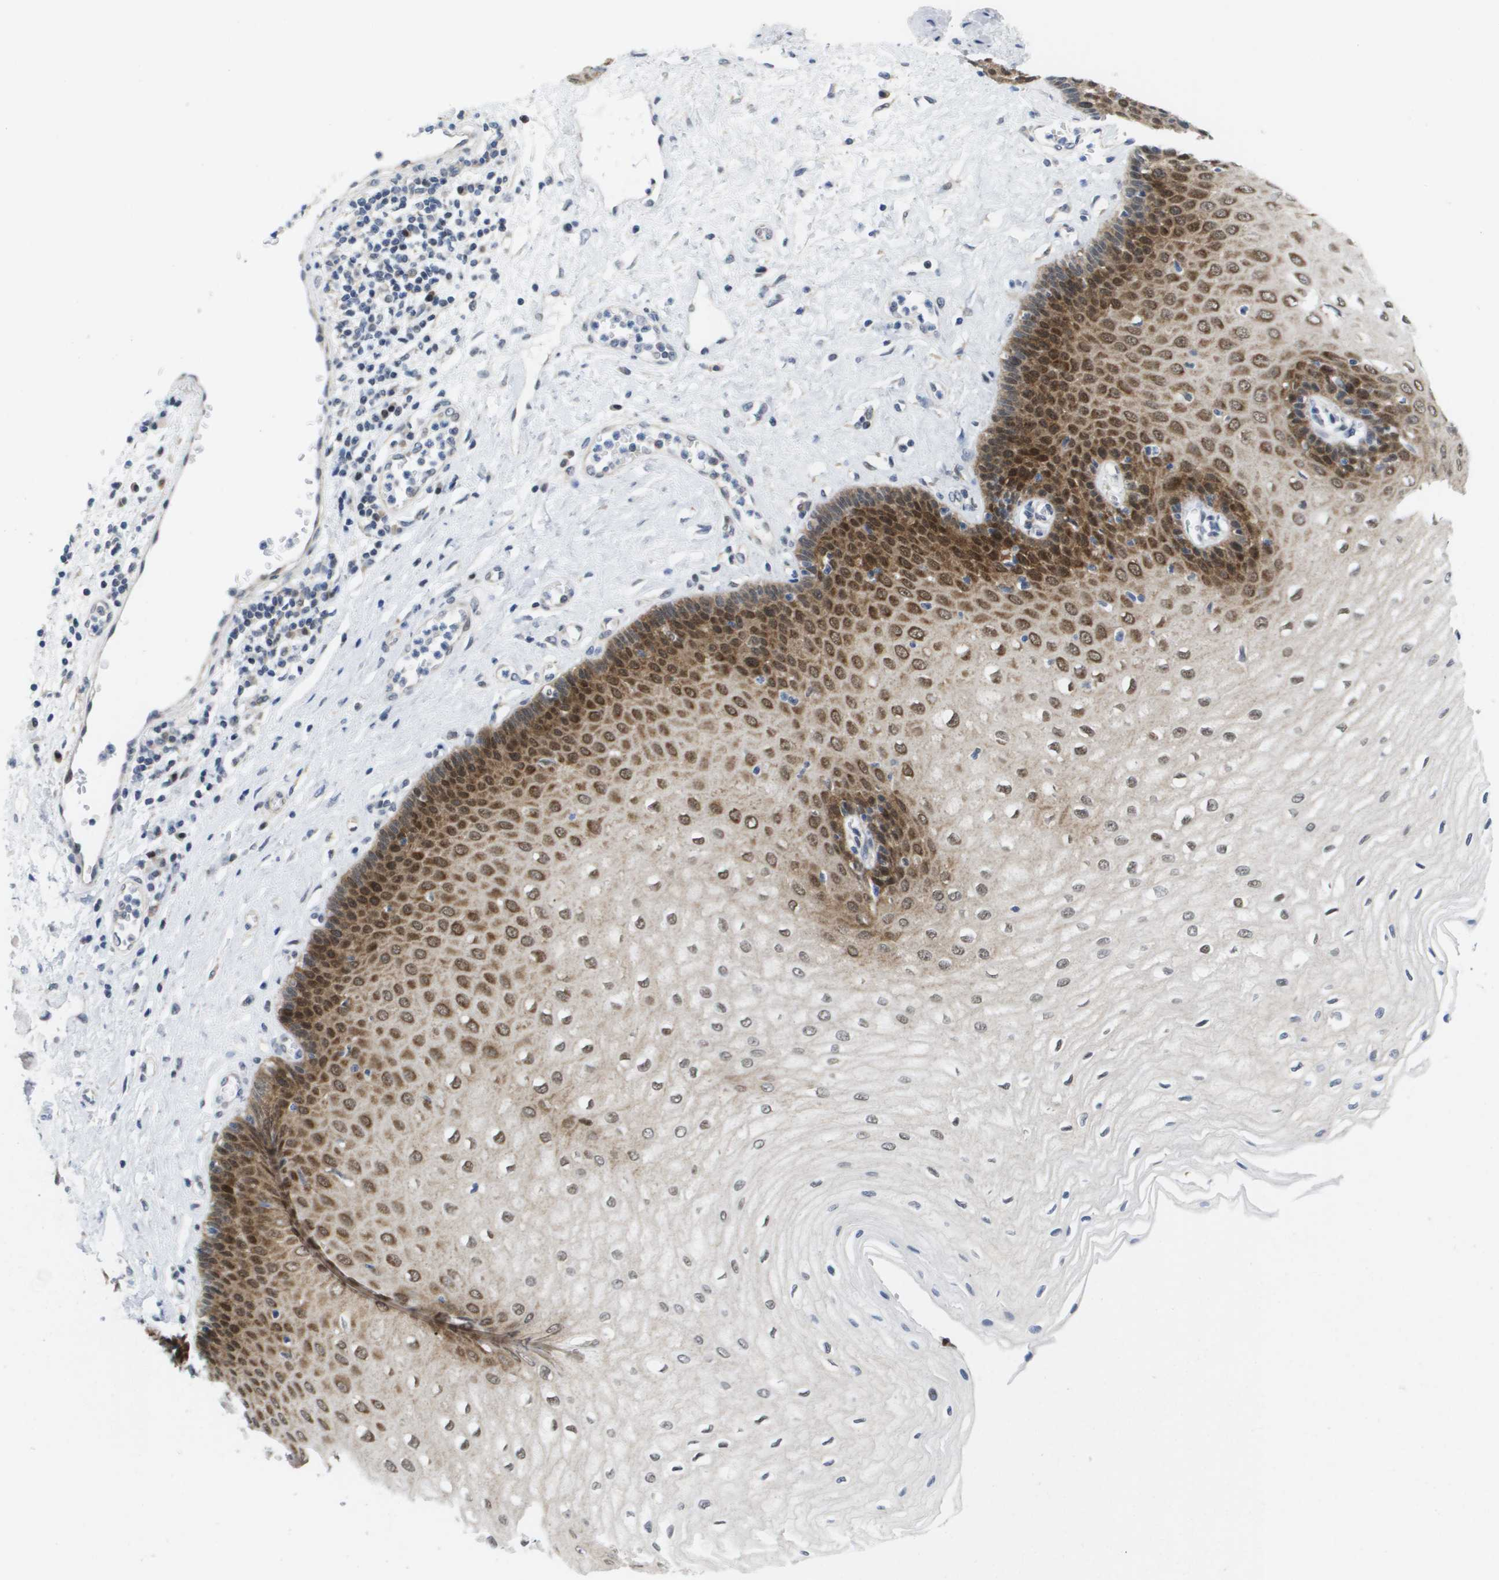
{"staining": {"intensity": "strong", "quantity": "25%-75%", "location": "cytoplasmic/membranous,nuclear"}, "tissue": "esophagus", "cell_type": "Squamous epithelial cells", "image_type": "normal", "snomed": [{"axis": "morphology", "description": "Normal tissue, NOS"}, {"axis": "morphology", "description": "Squamous cell carcinoma, NOS"}, {"axis": "topography", "description": "Esophagus"}], "caption": "IHC of benign esophagus exhibits high levels of strong cytoplasmic/membranous,nuclear positivity in about 25%-75% of squamous epithelial cells.", "gene": "FKBP4", "patient": {"sex": "male", "age": 65}}